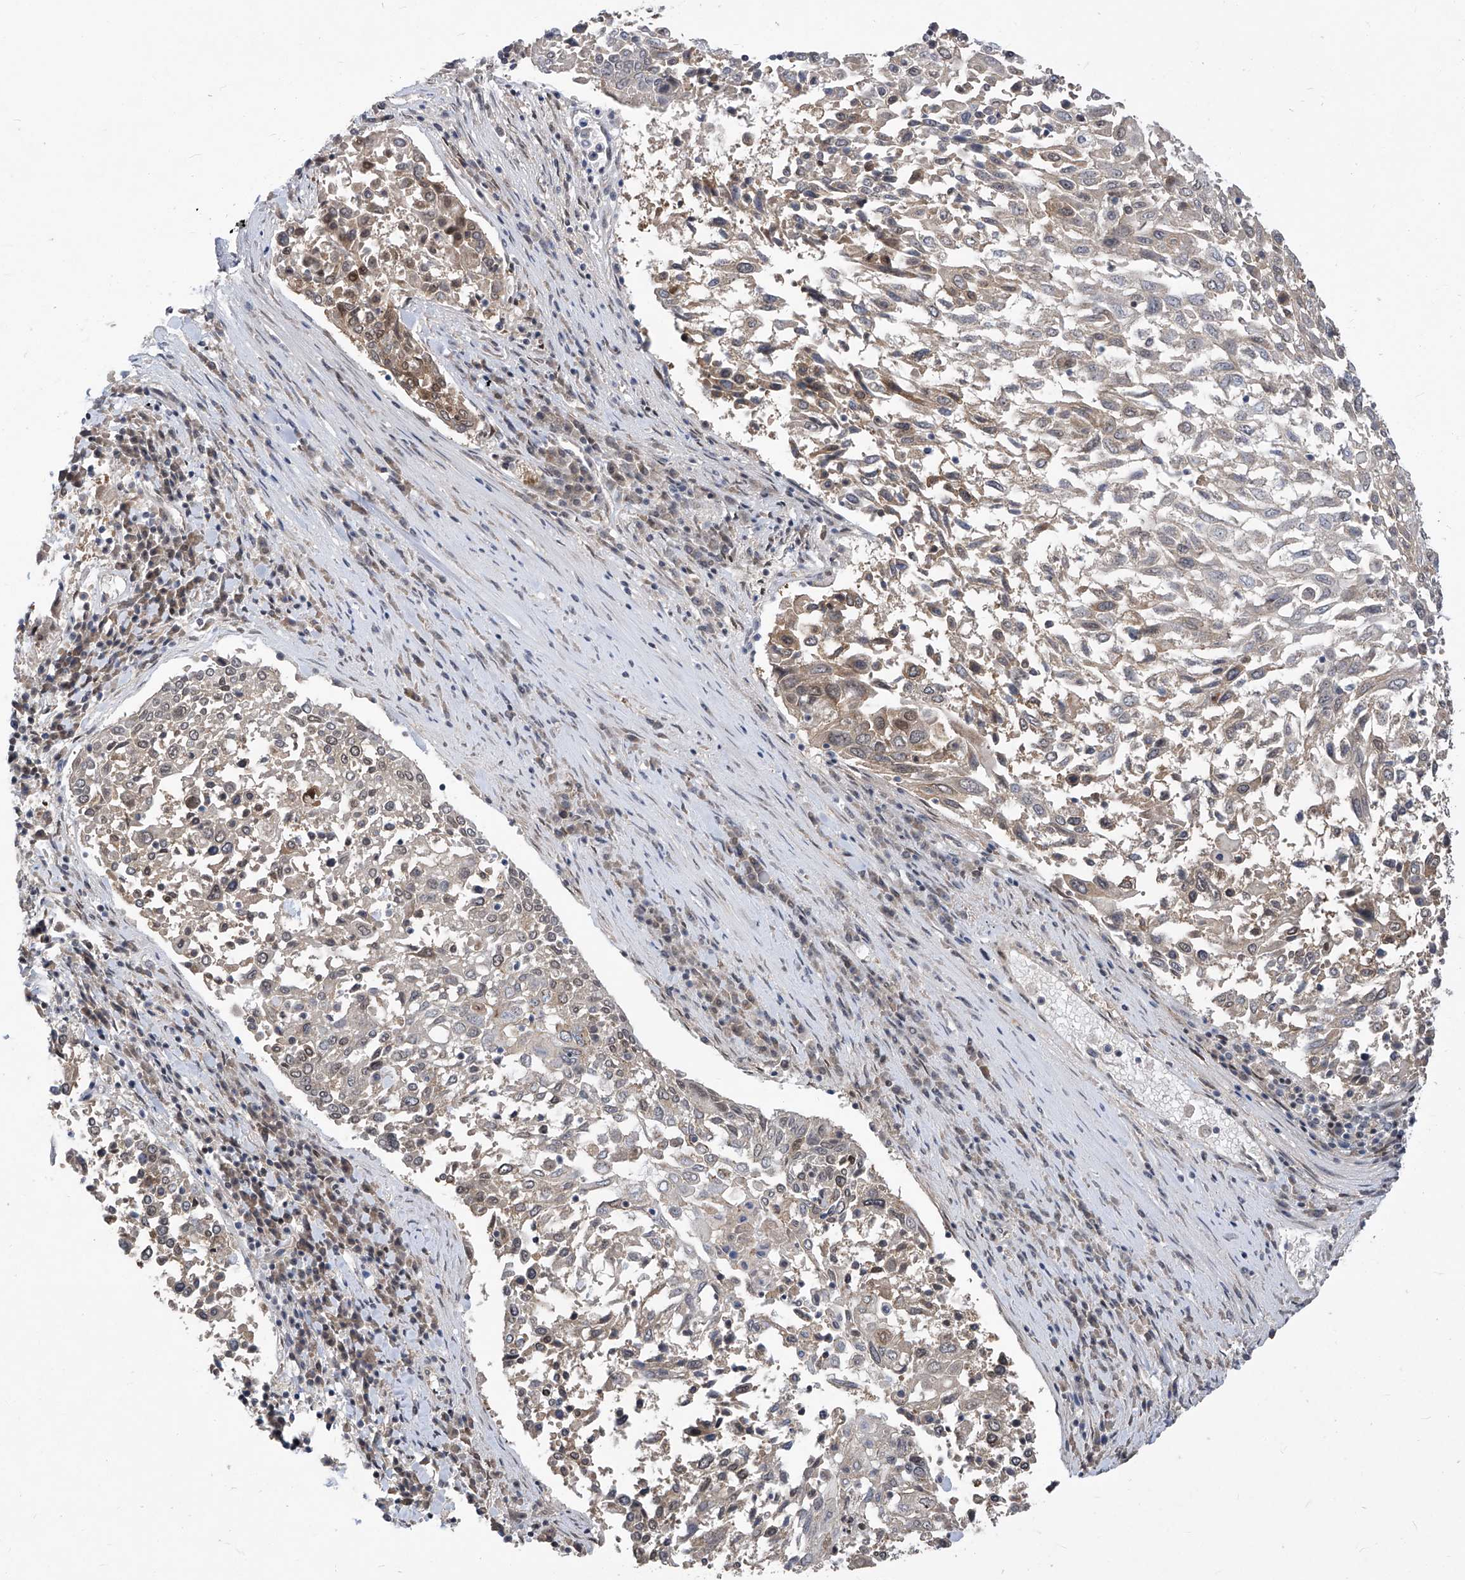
{"staining": {"intensity": "moderate", "quantity": "<25%", "location": "cytoplasmic/membranous"}, "tissue": "lung cancer", "cell_type": "Tumor cells", "image_type": "cancer", "snomed": [{"axis": "morphology", "description": "Squamous cell carcinoma, NOS"}, {"axis": "topography", "description": "Lung"}], "caption": "High-magnification brightfield microscopy of lung cancer (squamous cell carcinoma) stained with DAB (brown) and counterstained with hematoxylin (blue). tumor cells exhibit moderate cytoplasmic/membranous positivity is seen in approximately<25% of cells.", "gene": "CETN2", "patient": {"sex": "male", "age": 65}}